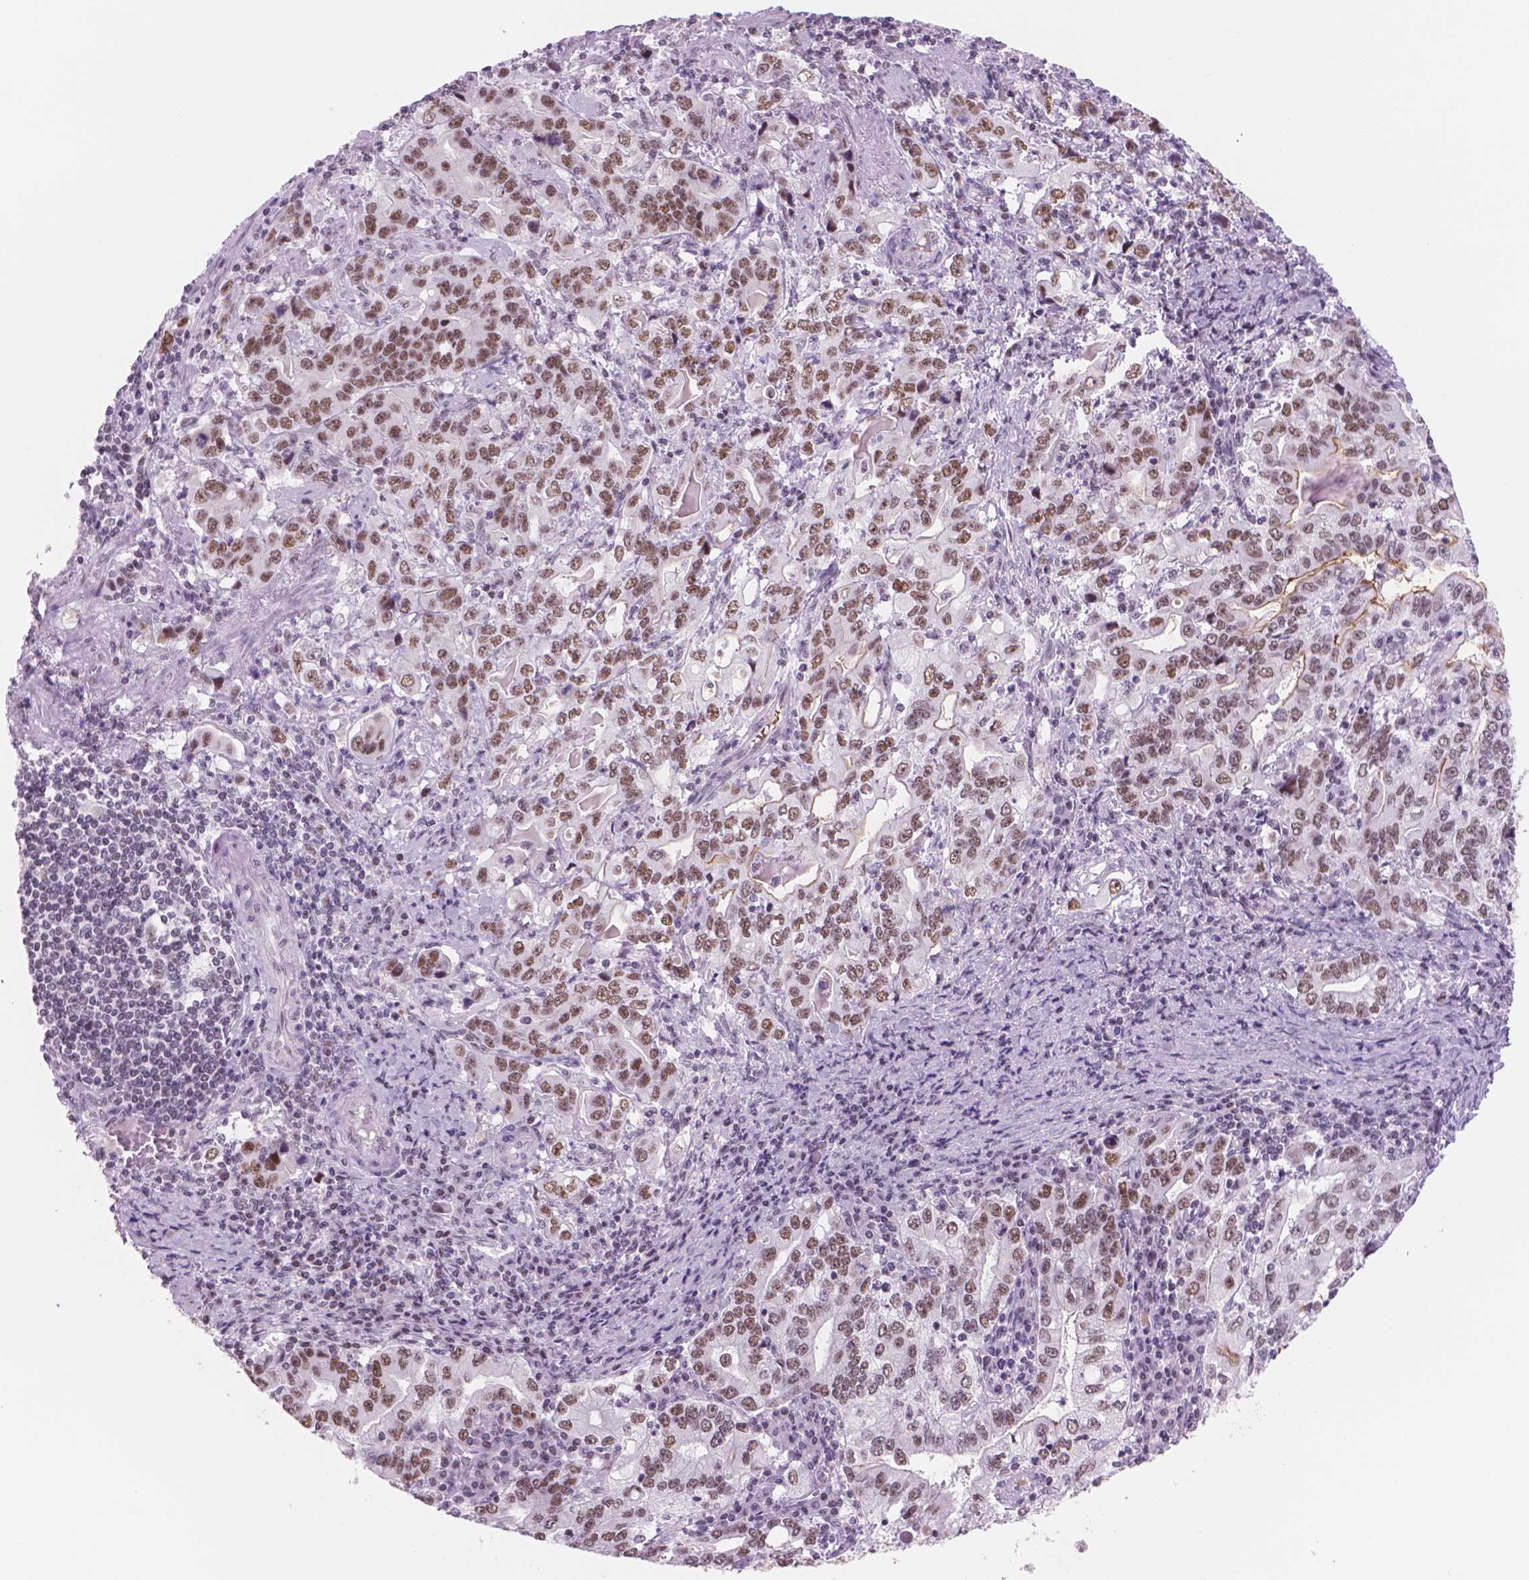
{"staining": {"intensity": "moderate", "quantity": ">75%", "location": "nuclear"}, "tissue": "stomach cancer", "cell_type": "Tumor cells", "image_type": "cancer", "snomed": [{"axis": "morphology", "description": "Adenocarcinoma, NOS"}, {"axis": "topography", "description": "Stomach, lower"}], "caption": "Protein staining of stomach cancer (adenocarcinoma) tissue displays moderate nuclear expression in about >75% of tumor cells. (DAB IHC with brightfield microscopy, high magnification).", "gene": "POLR3D", "patient": {"sex": "female", "age": 72}}